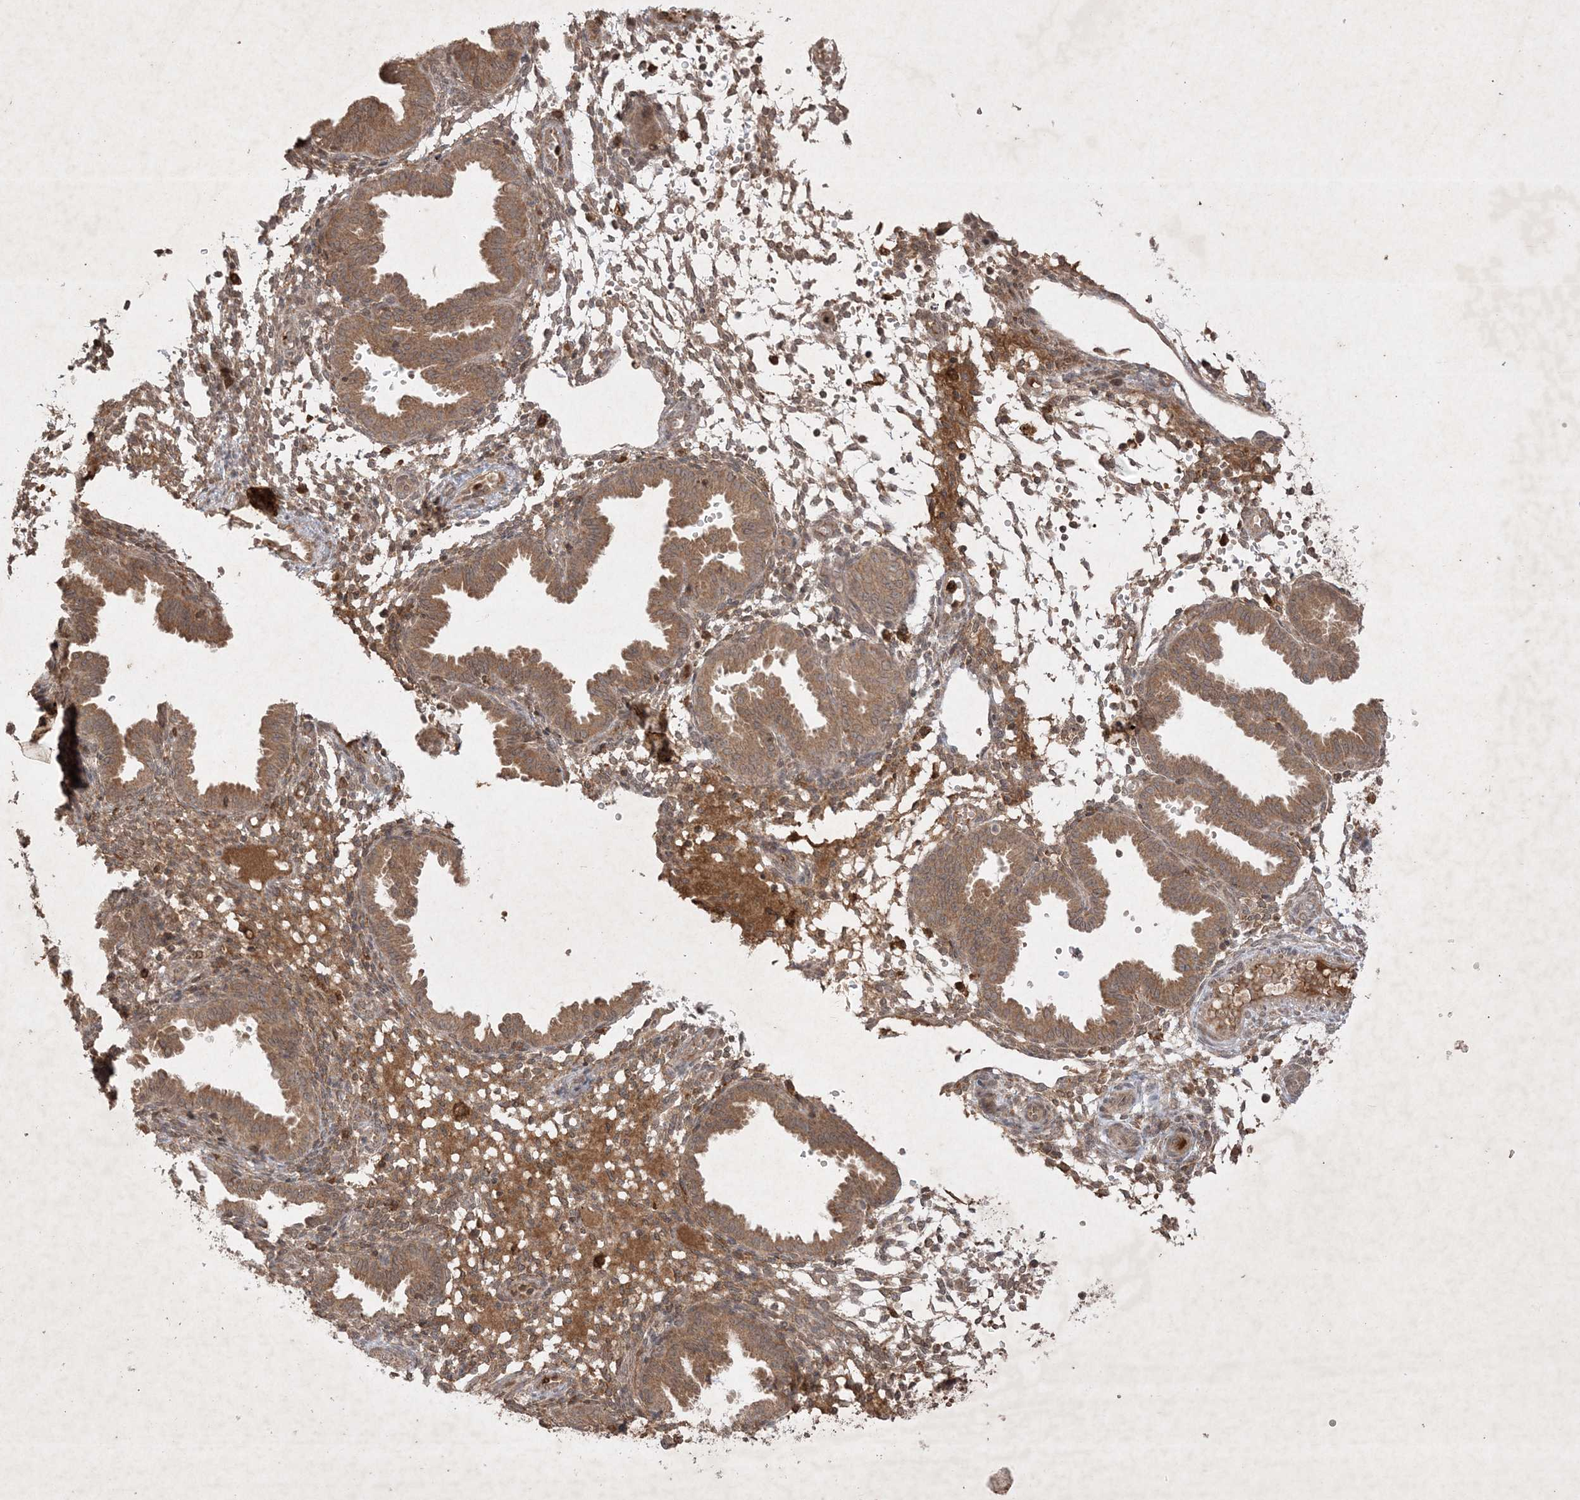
{"staining": {"intensity": "weak", "quantity": ">75%", "location": "cytoplasmic/membranous"}, "tissue": "endometrium", "cell_type": "Cells in endometrial stroma", "image_type": "normal", "snomed": [{"axis": "morphology", "description": "Normal tissue, NOS"}, {"axis": "topography", "description": "Endometrium"}], "caption": "A brown stain shows weak cytoplasmic/membranous expression of a protein in cells in endometrial stroma of unremarkable endometrium. (brown staining indicates protein expression, while blue staining denotes nuclei).", "gene": "PTK6", "patient": {"sex": "female", "age": 33}}